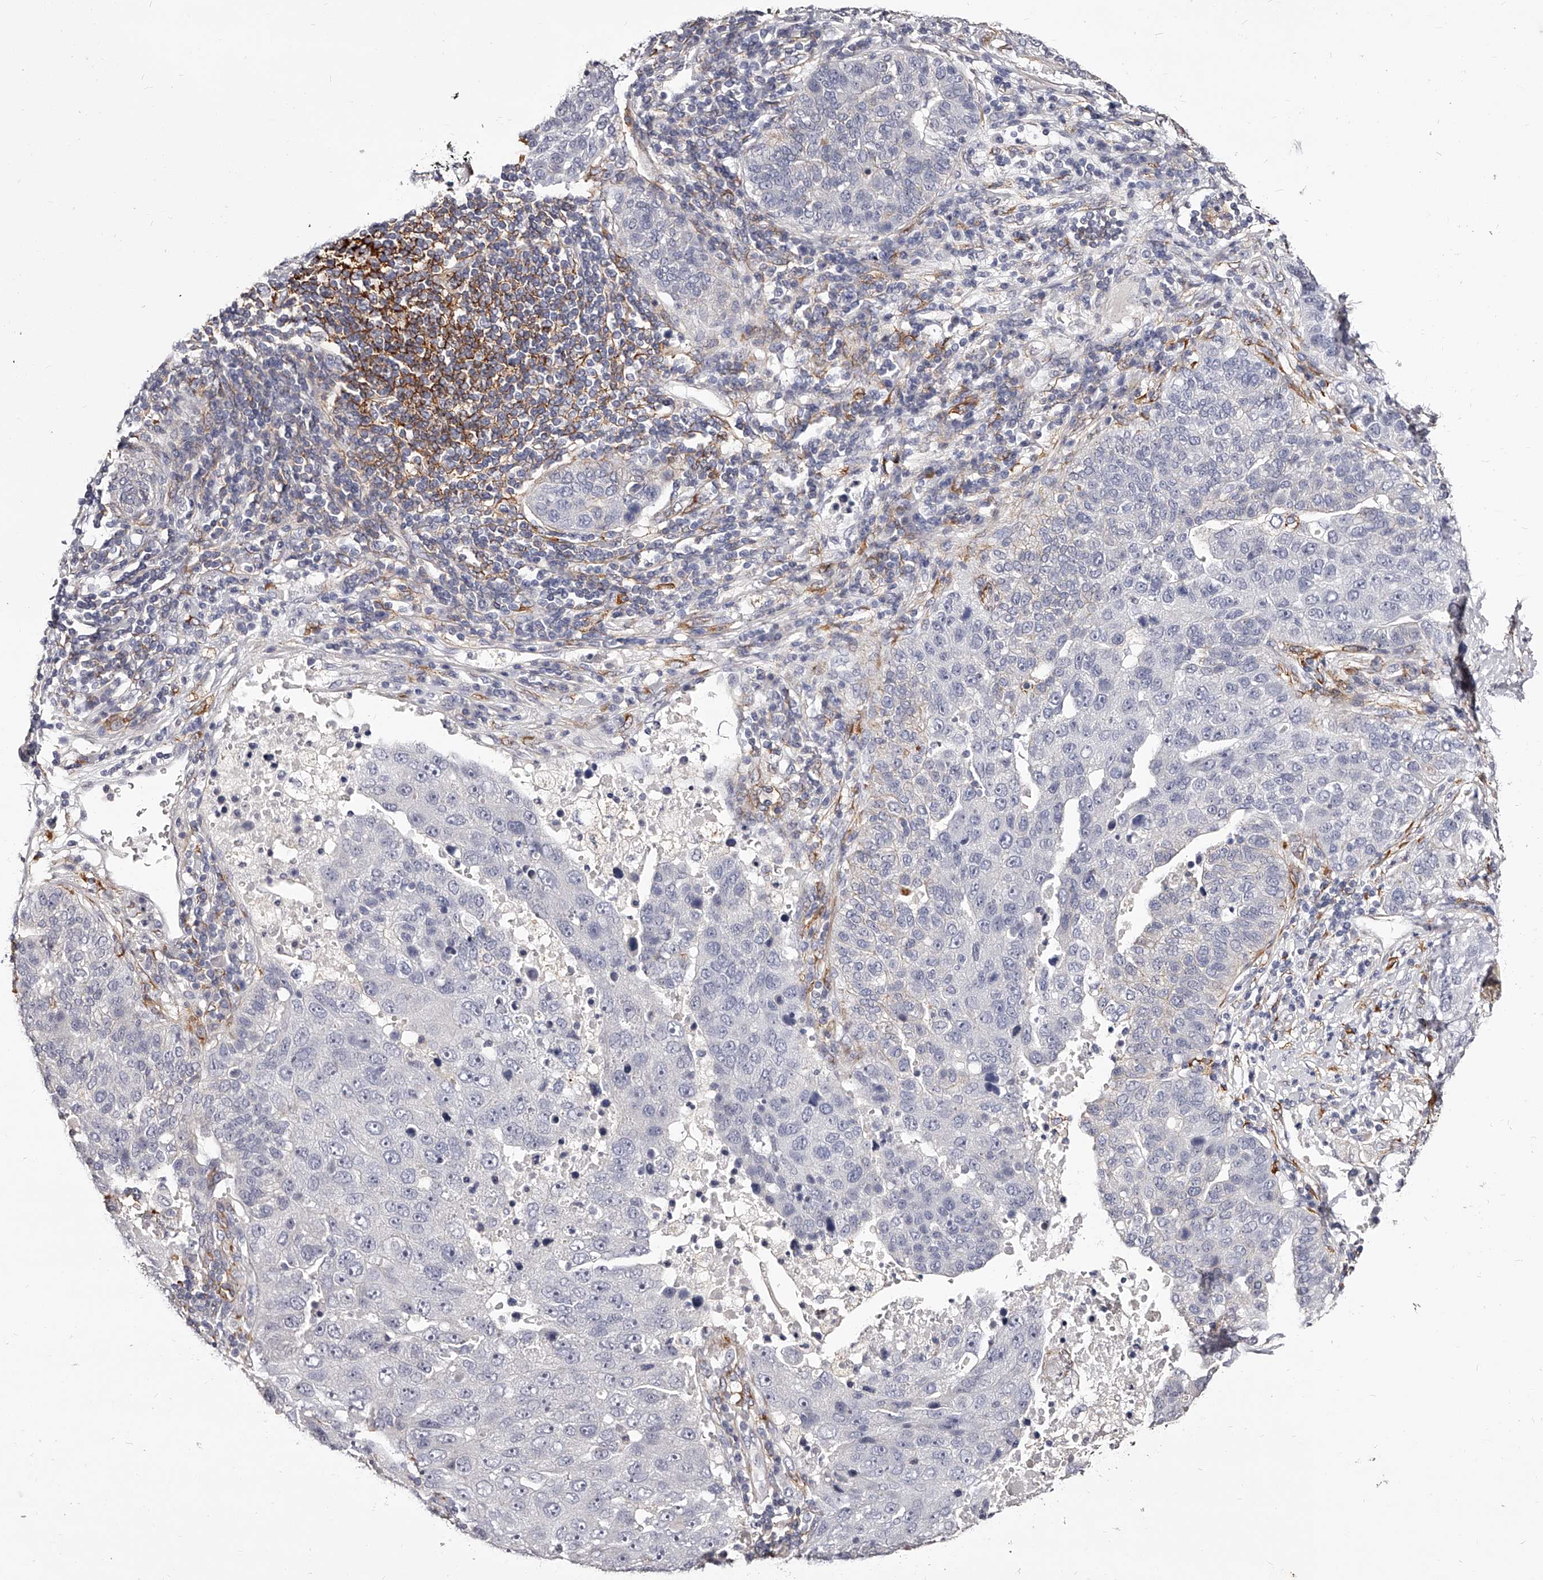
{"staining": {"intensity": "negative", "quantity": "none", "location": "none"}, "tissue": "pancreatic cancer", "cell_type": "Tumor cells", "image_type": "cancer", "snomed": [{"axis": "morphology", "description": "Adenocarcinoma, NOS"}, {"axis": "topography", "description": "Pancreas"}], "caption": "Immunohistochemistry of human pancreatic cancer demonstrates no expression in tumor cells.", "gene": "CD82", "patient": {"sex": "female", "age": 61}}